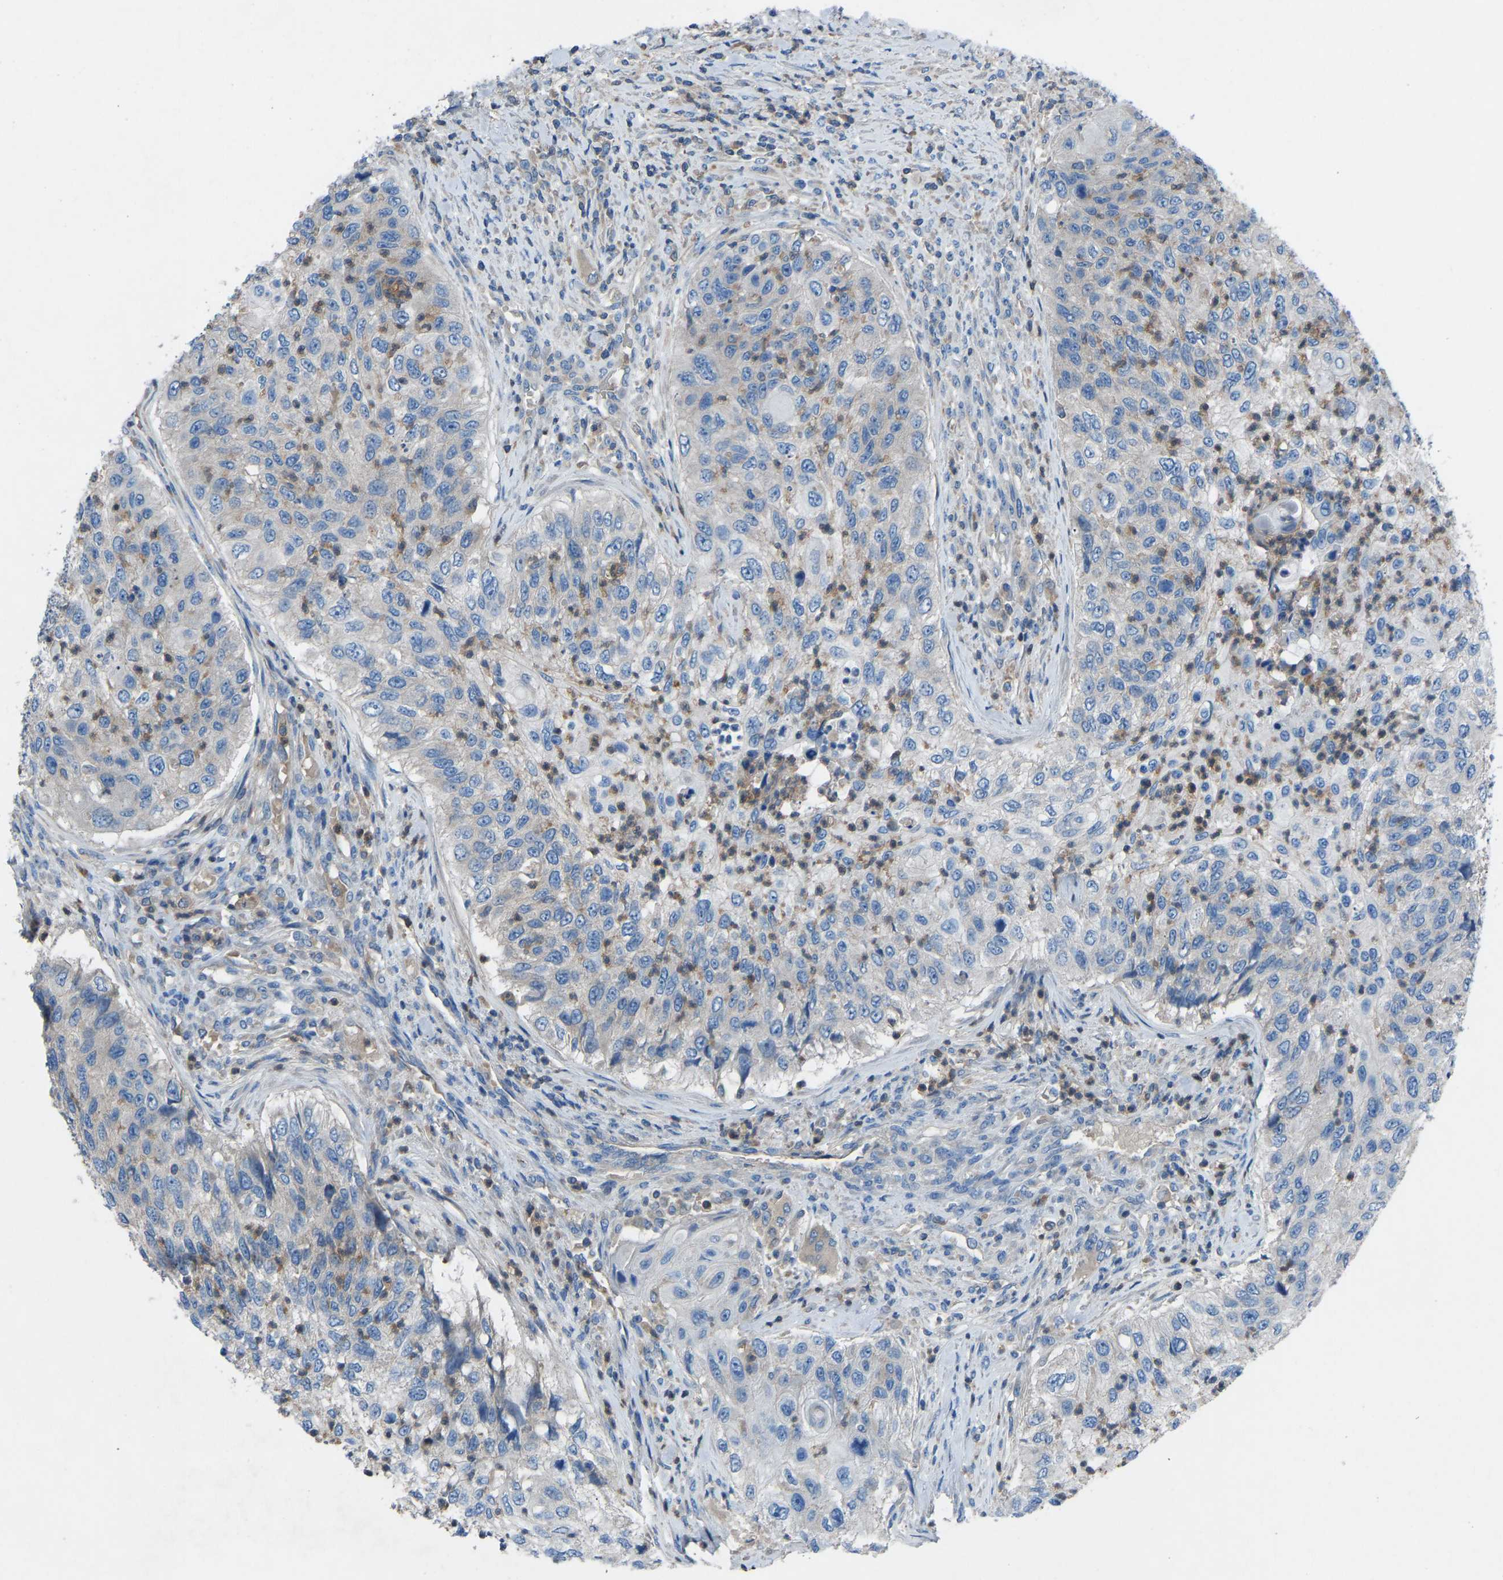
{"staining": {"intensity": "negative", "quantity": "none", "location": "none"}, "tissue": "urothelial cancer", "cell_type": "Tumor cells", "image_type": "cancer", "snomed": [{"axis": "morphology", "description": "Urothelial carcinoma, High grade"}, {"axis": "topography", "description": "Urinary bladder"}], "caption": "An immunohistochemistry (IHC) histopathology image of urothelial cancer is shown. There is no staining in tumor cells of urothelial cancer.", "gene": "GRK6", "patient": {"sex": "female", "age": 60}}